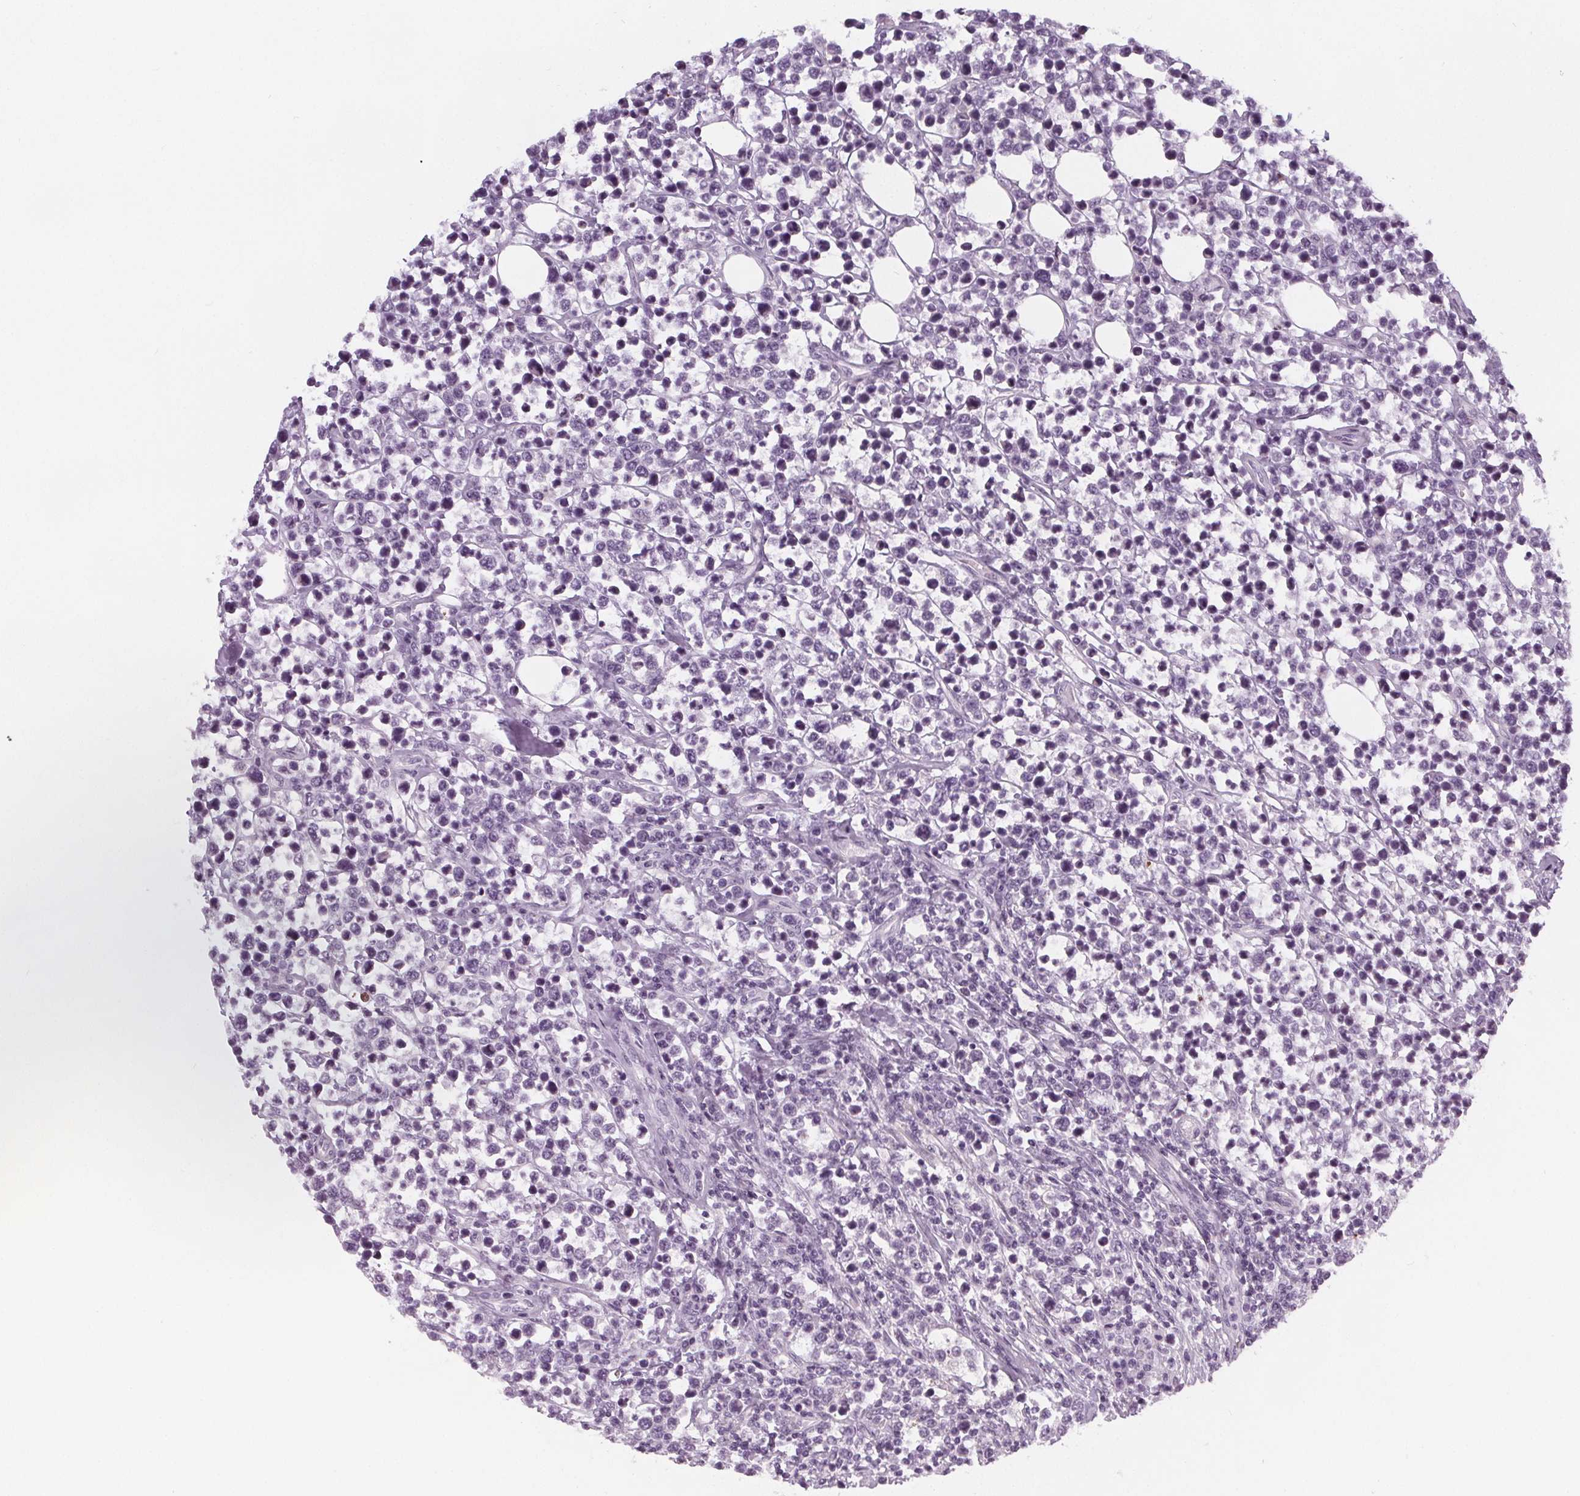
{"staining": {"intensity": "negative", "quantity": "none", "location": "none"}, "tissue": "lymphoma", "cell_type": "Tumor cells", "image_type": "cancer", "snomed": [{"axis": "morphology", "description": "Malignant lymphoma, non-Hodgkin's type, High grade"}, {"axis": "topography", "description": "Soft tissue"}], "caption": "An immunohistochemistry photomicrograph of lymphoma is shown. There is no staining in tumor cells of lymphoma. The staining is performed using DAB (3,3'-diaminobenzidine) brown chromogen with nuclei counter-stained in using hematoxylin.", "gene": "SLC5A12", "patient": {"sex": "female", "age": 56}}